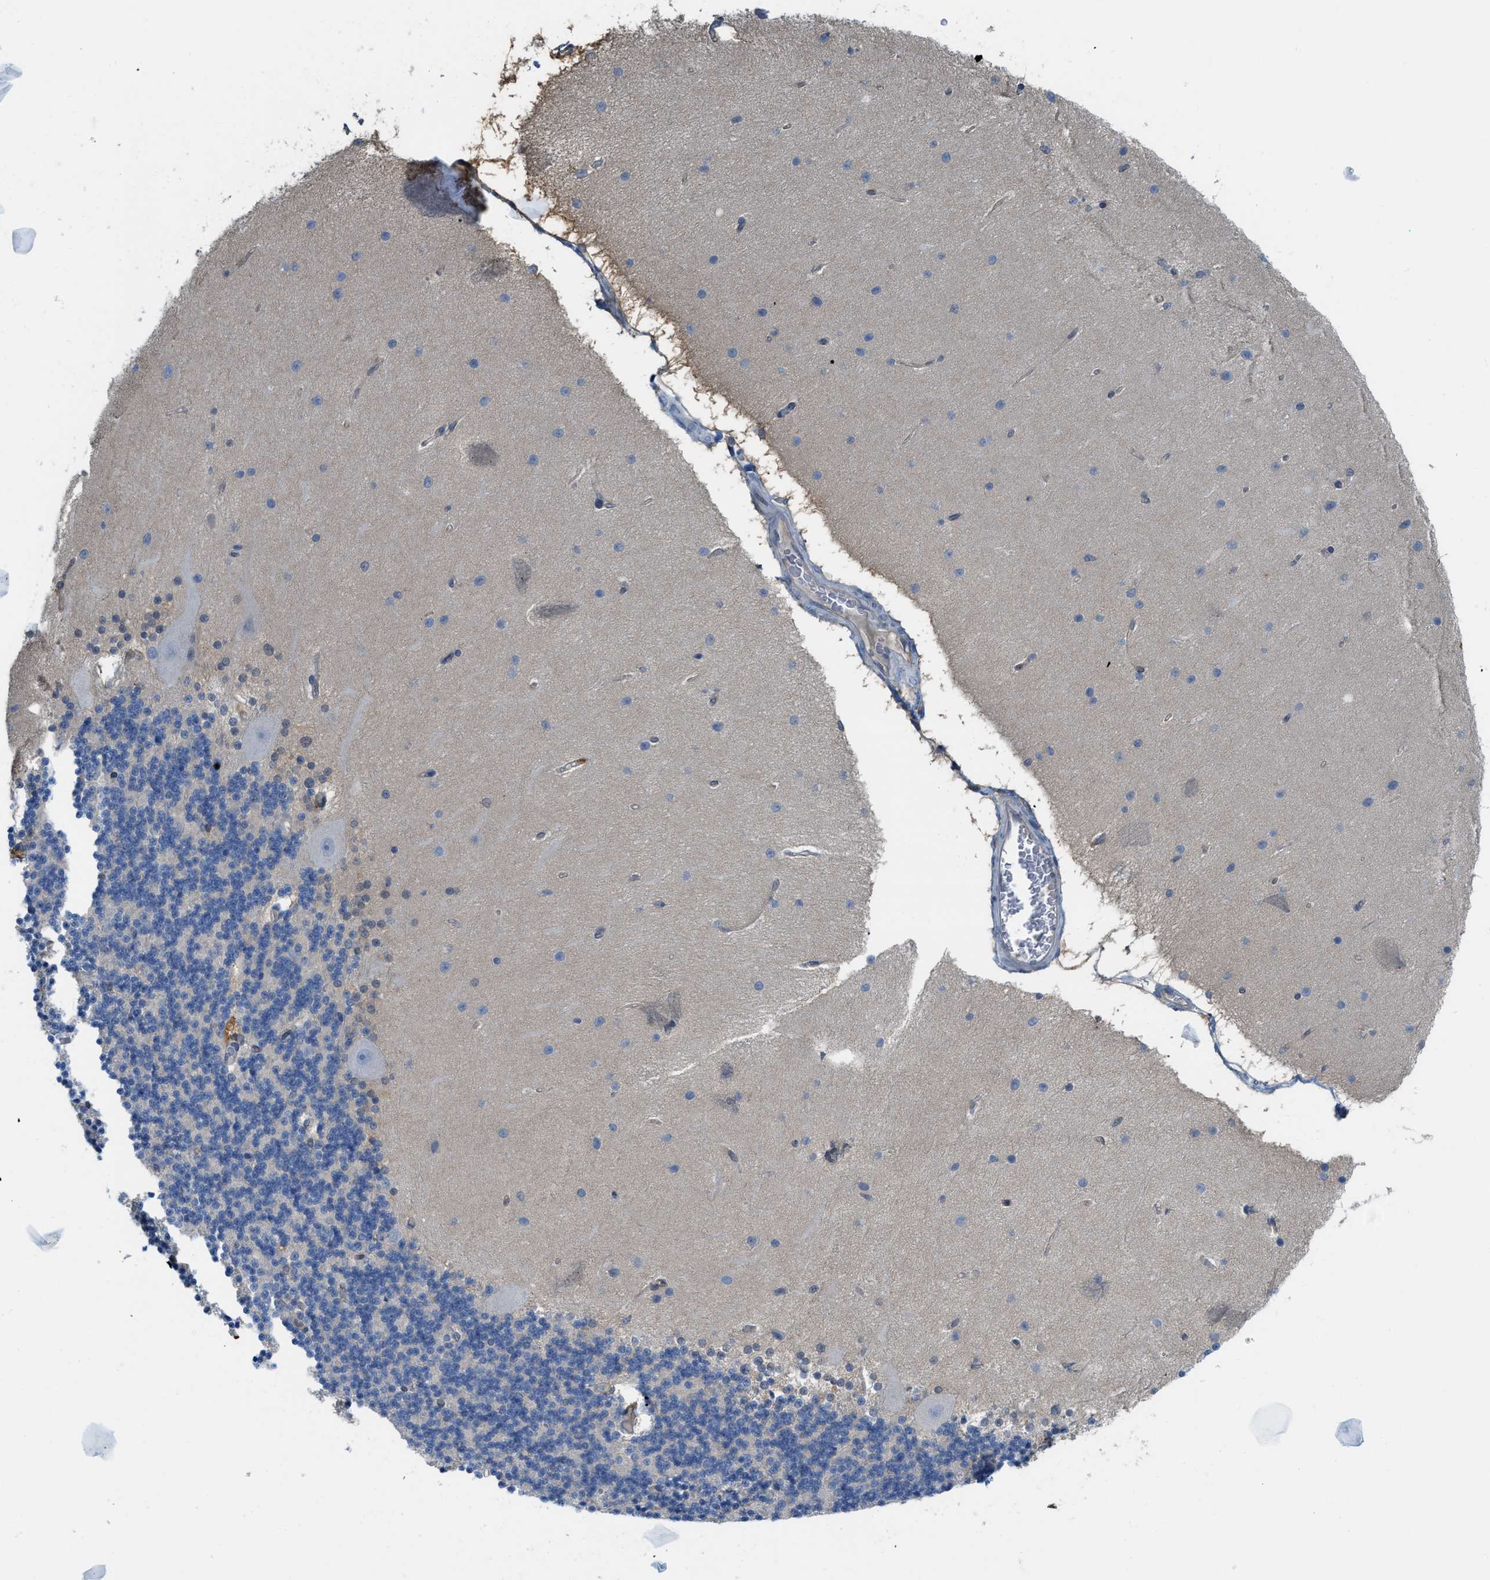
{"staining": {"intensity": "negative", "quantity": "none", "location": "none"}, "tissue": "cerebellum", "cell_type": "Cells in granular layer", "image_type": "normal", "snomed": [{"axis": "morphology", "description": "Normal tissue, NOS"}, {"axis": "topography", "description": "Cerebellum"}], "caption": "Immunohistochemical staining of benign cerebellum demonstrates no significant positivity in cells in granular layer.", "gene": "CSTB", "patient": {"sex": "female", "age": 54}}